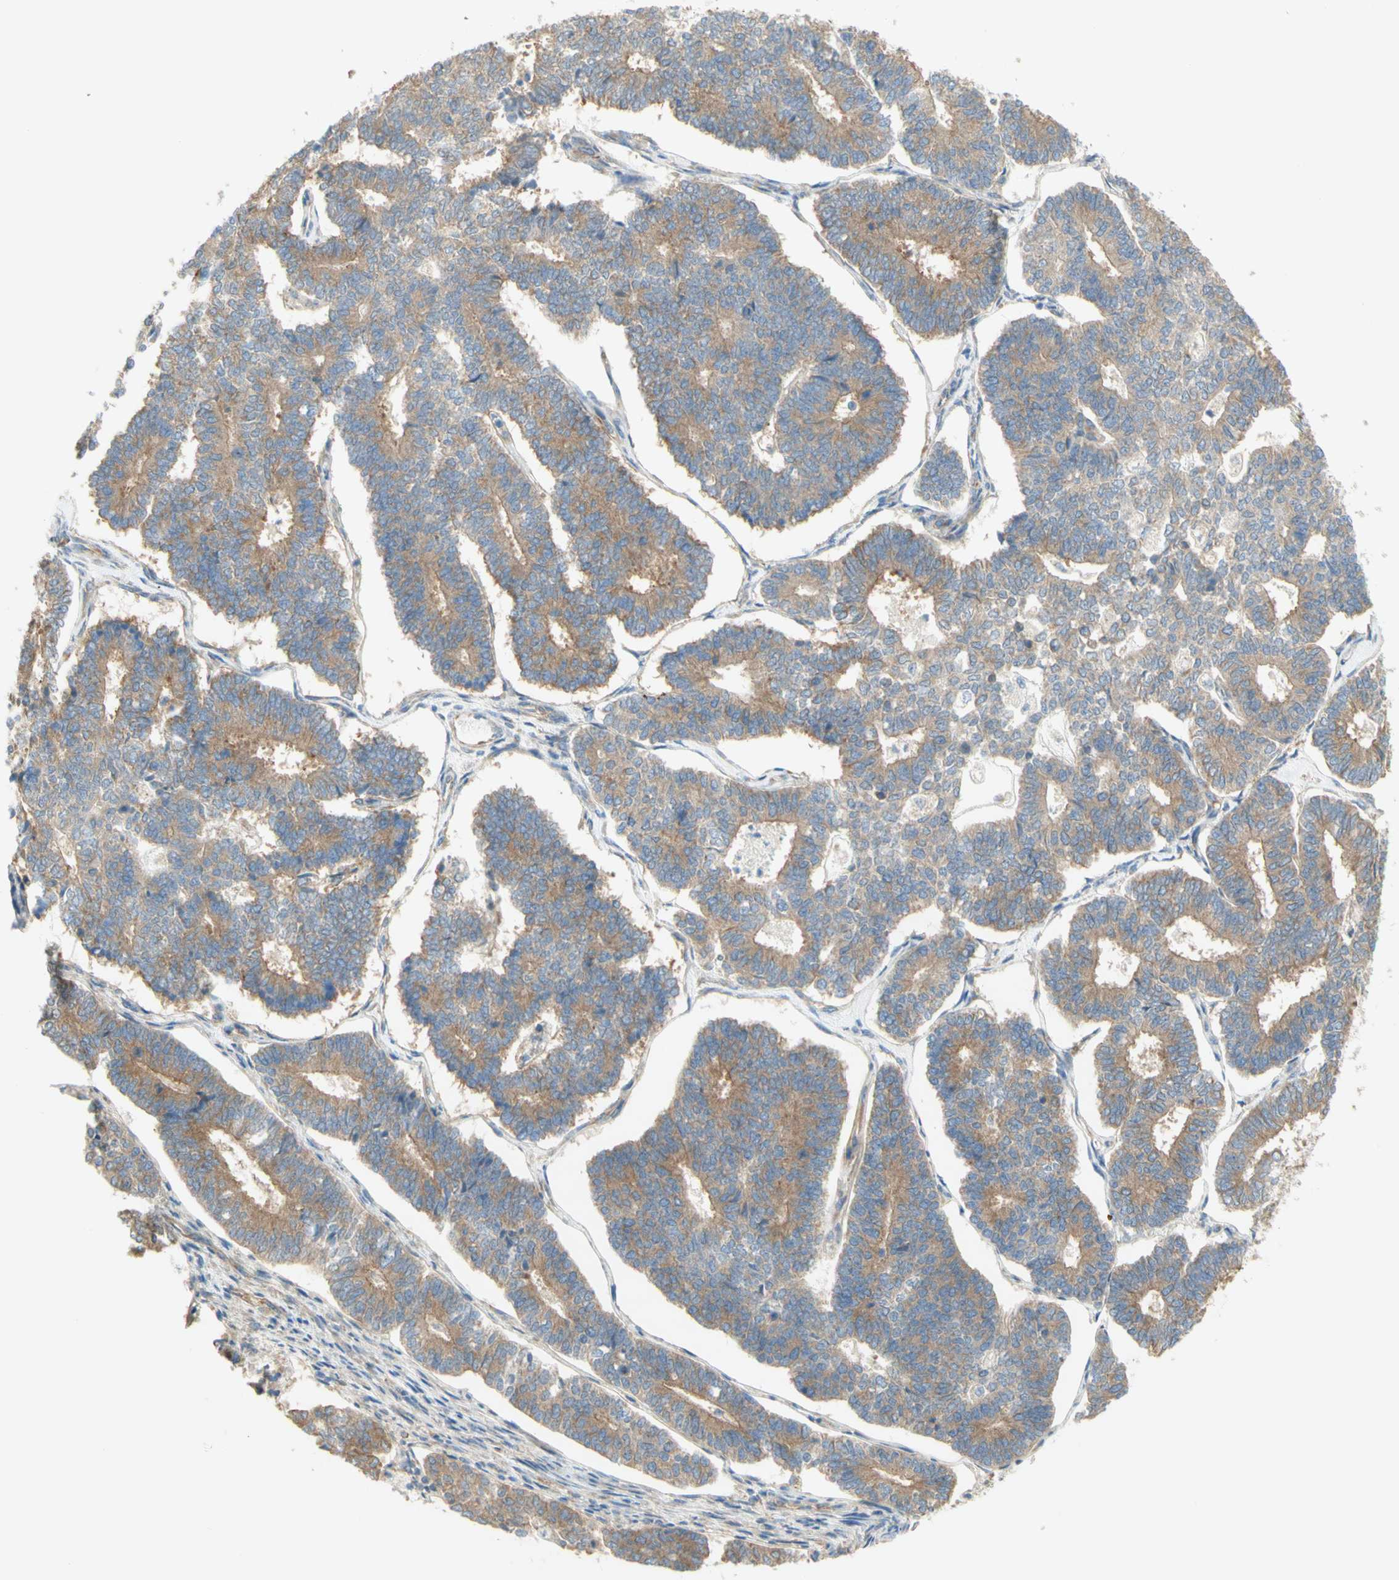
{"staining": {"intensity": "weak", "quantity": ">75%", "location": "cytoplasmic/membranous"}, "tissue": "endometrial cancer", "cell_type": "Tumor cells", "image_type": "cancer", "snomed": [{"axis": "morphology", "description": "Adenocarcinoma, NOS"}, {"axis": "topography", "description": "Endometrium"}], "caption": "Weak cytoplasmic/membranous staining for a protein is appreciated in approximately >75% of tumor cells of endometrial adenocarcinoma using immunohistochemistry (IHC).", "gene": "DYNC1H1", "patient": {"sex": "female", "age": 70}}